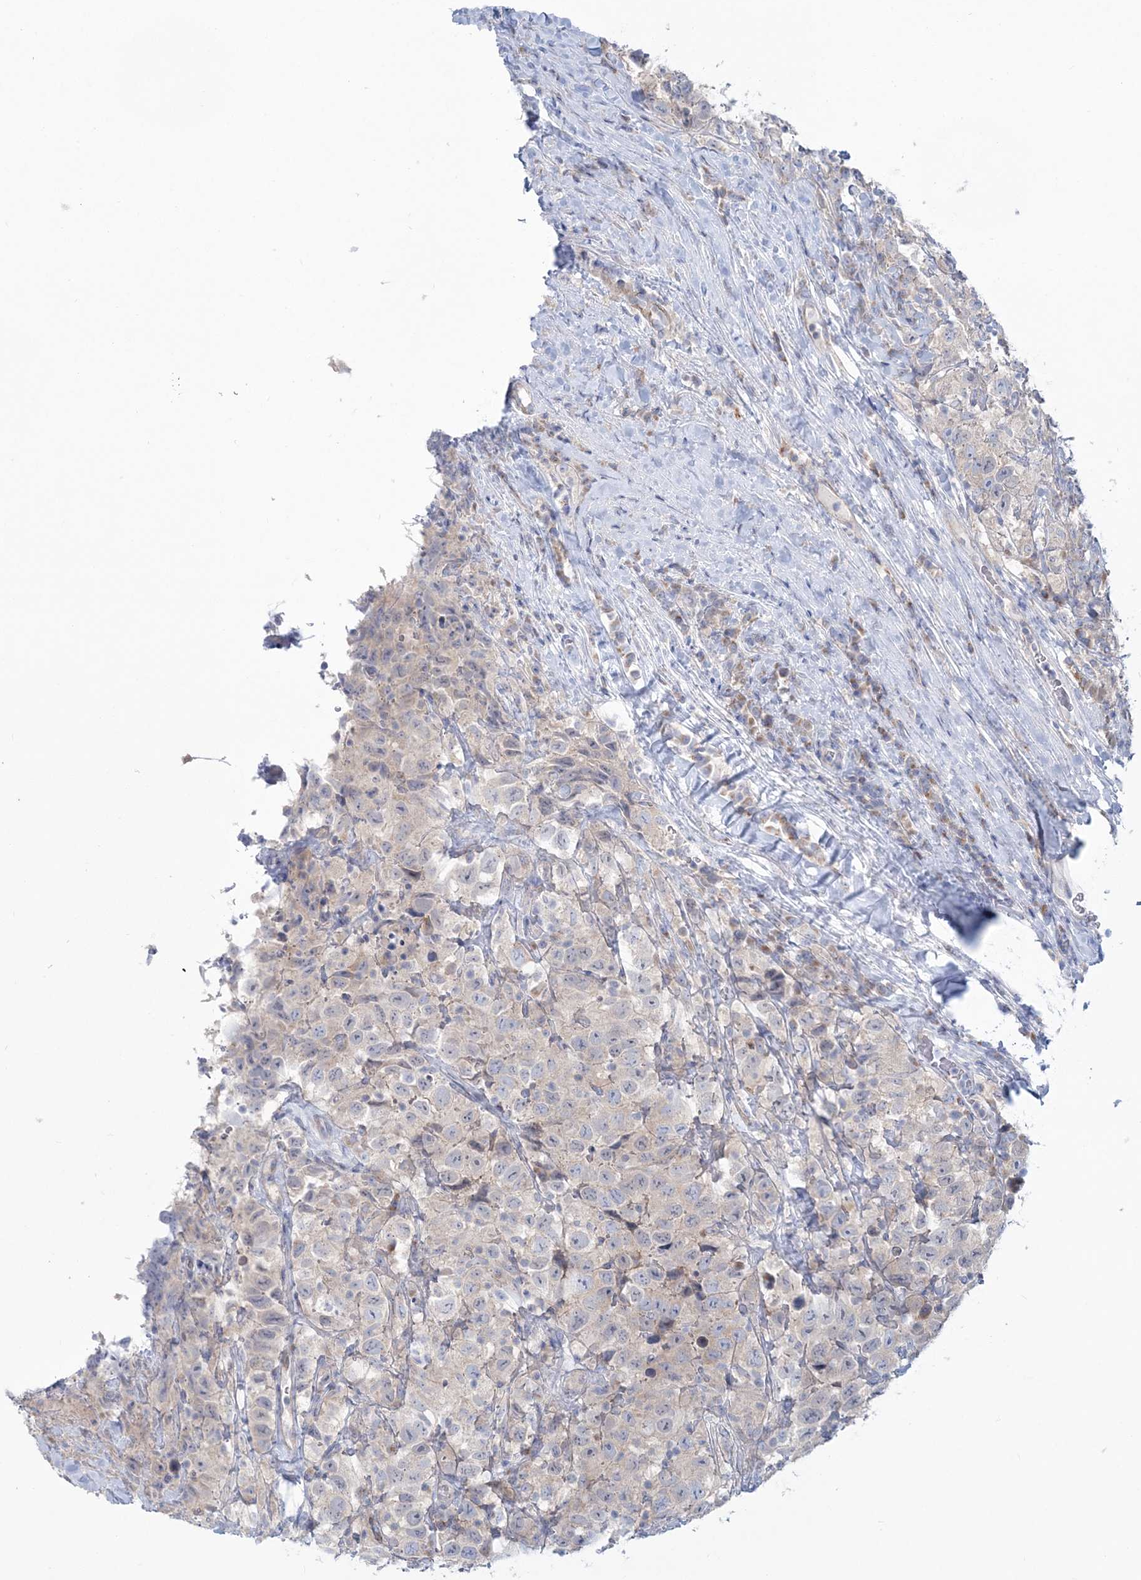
{"staining": {"intensity": "negative", "quantity": "none", "location": "none"}, "tissue": "testis cancer", "cell_type": "Tumor cells", "image_type": "cancer", "snomed": [{"axis": "morphology", "description": "Seminoma, NOS"}, {"axis": "topography", "description": "Testis"}], "caption": "There is no significant staining in tumor cells of testis seminoma.", "gene": "ADGB", "patient": {"sex": "male", "age": 41}}